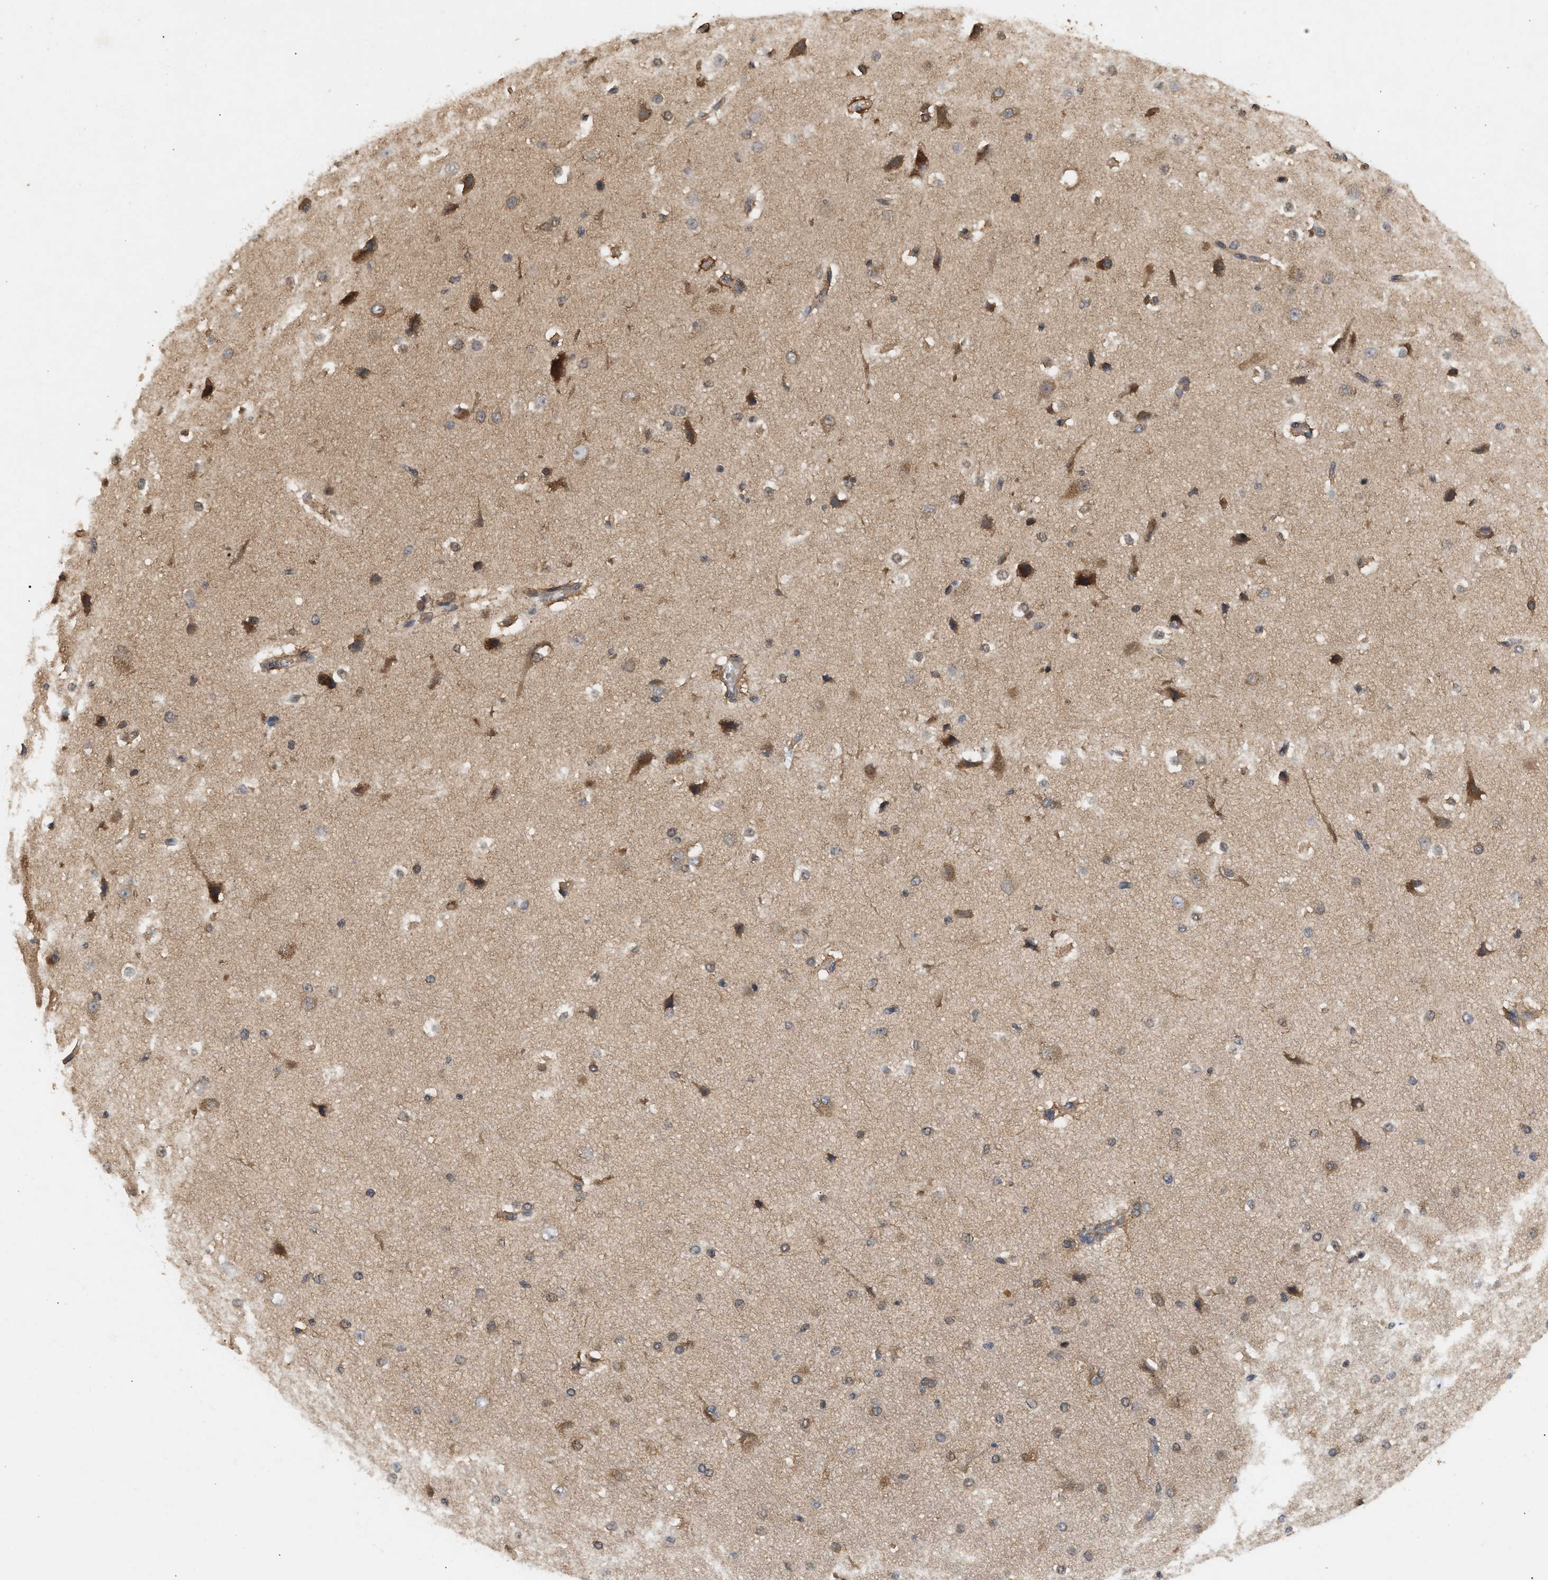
{"staining": {"intensity": "weak", "quantity": "25%-75%", "location": "cytoplasmic/membranous"}, "tissue": "cerebral cortex", "cell_type": "Endothelial cells", "image_type": "normal", "snomed": [{"axis": "morphology", "description": "Normal tissue, NOS"}, {"axis": "morphology", "description": "Developmental malformation"}, {"axis": "topography", "description": "Cerebral cortex"}], "caption": "Immunohistochemical staining of normal cerebral cortex shows low levels of weak cytoplasmic/membranous positivity in approximately 25%-75% of endothelial cells. (DAB = brown stain, brightfield microscopy at high magnification).", "gene": "FITM1", "patient": {"sex": "female", "age": 30}}